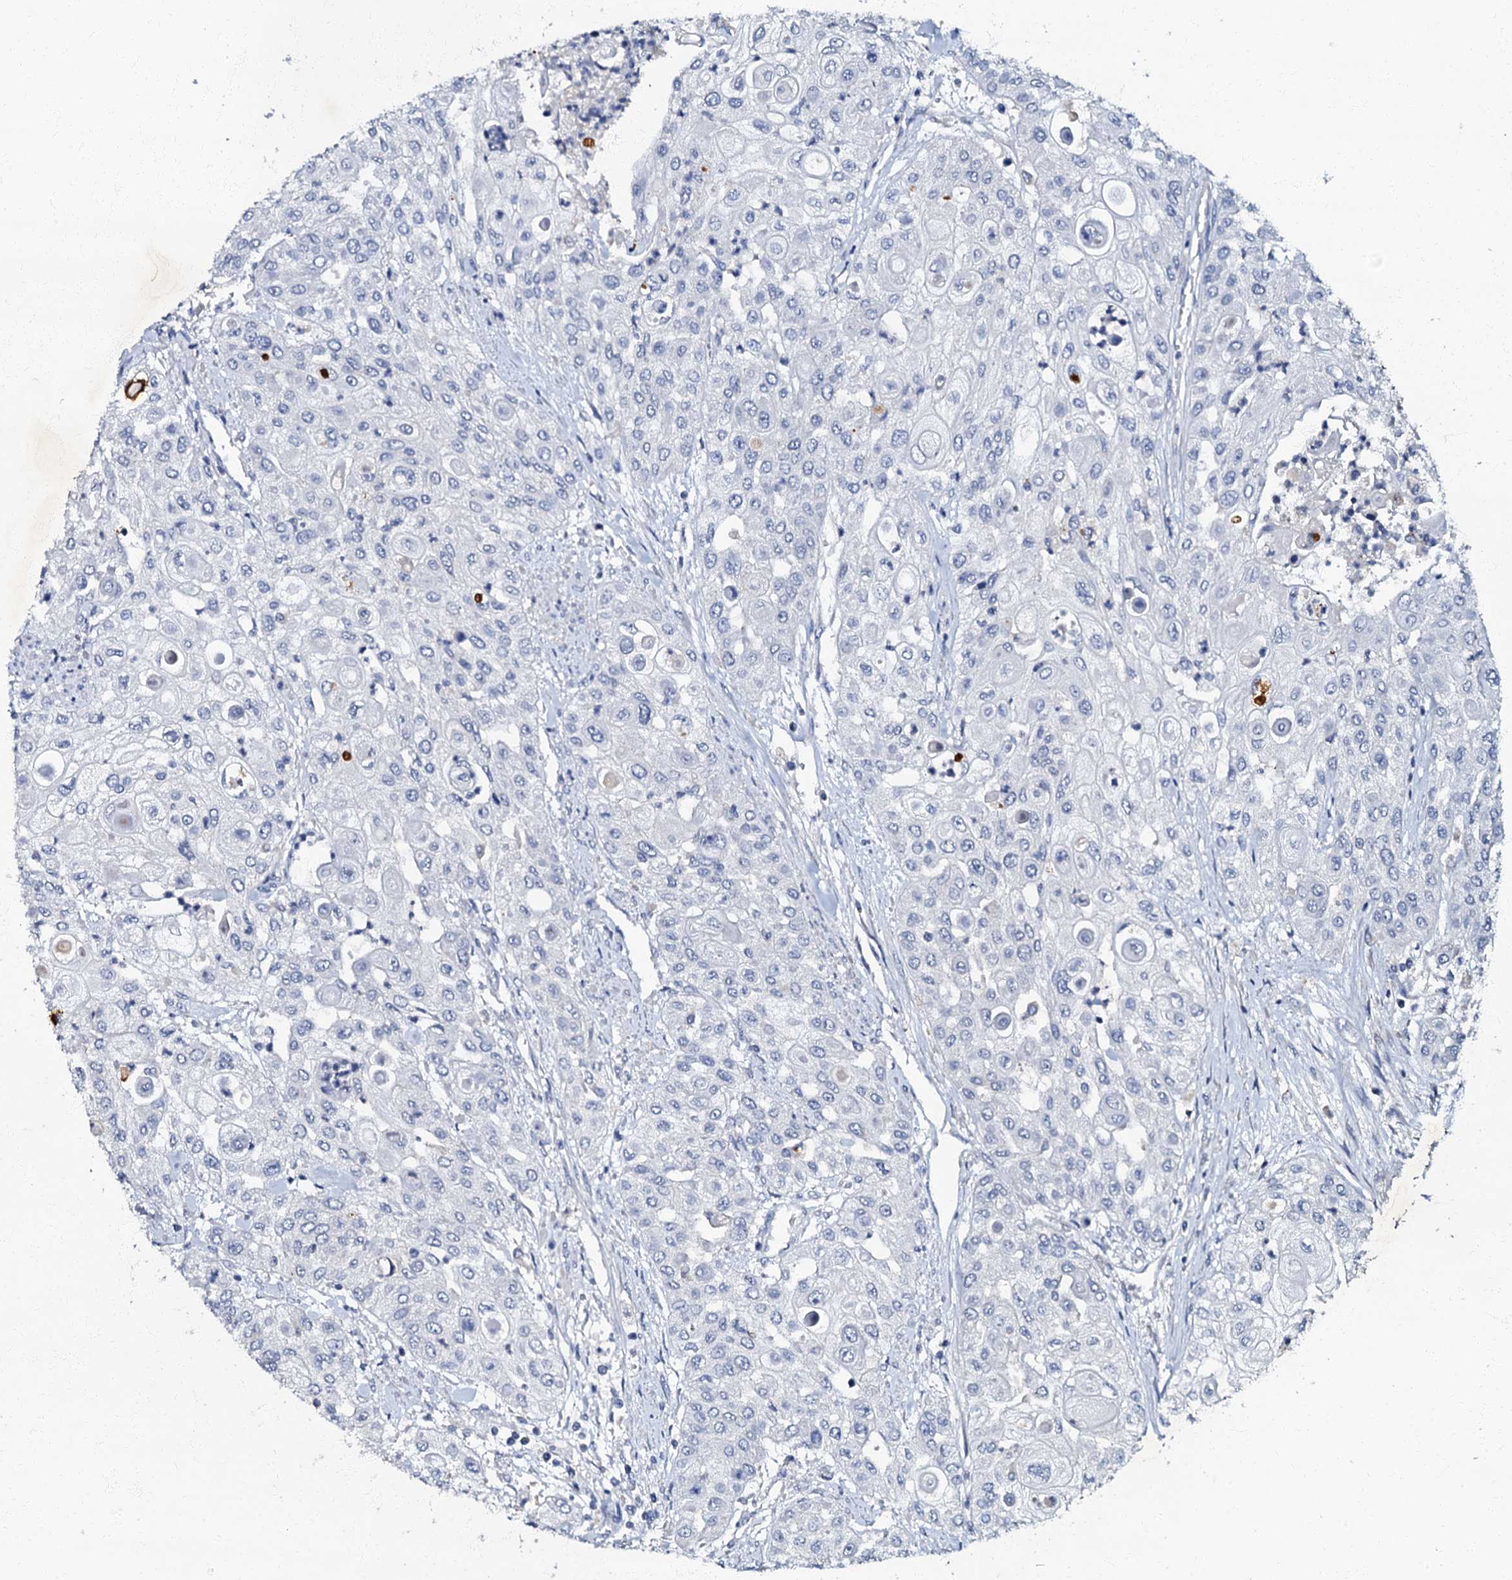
{"staining": {"intensity": "negative", "quantity": "none", "location": "none"}, "tissue": "urothelial cancer", "cell_type": "Tumor cells", "image_type": "cancer", "snomed": [{"axis": "morphology", "description": "Urothelial carcinoma, High grade"}, {"axis": "topography", "description": "Urinary bladder"}], "caption": "Tumor cells show no significant positivity in urothelial cancer.", "gene": "OLAH", "patient": {"sex": "female", "age": 79}}